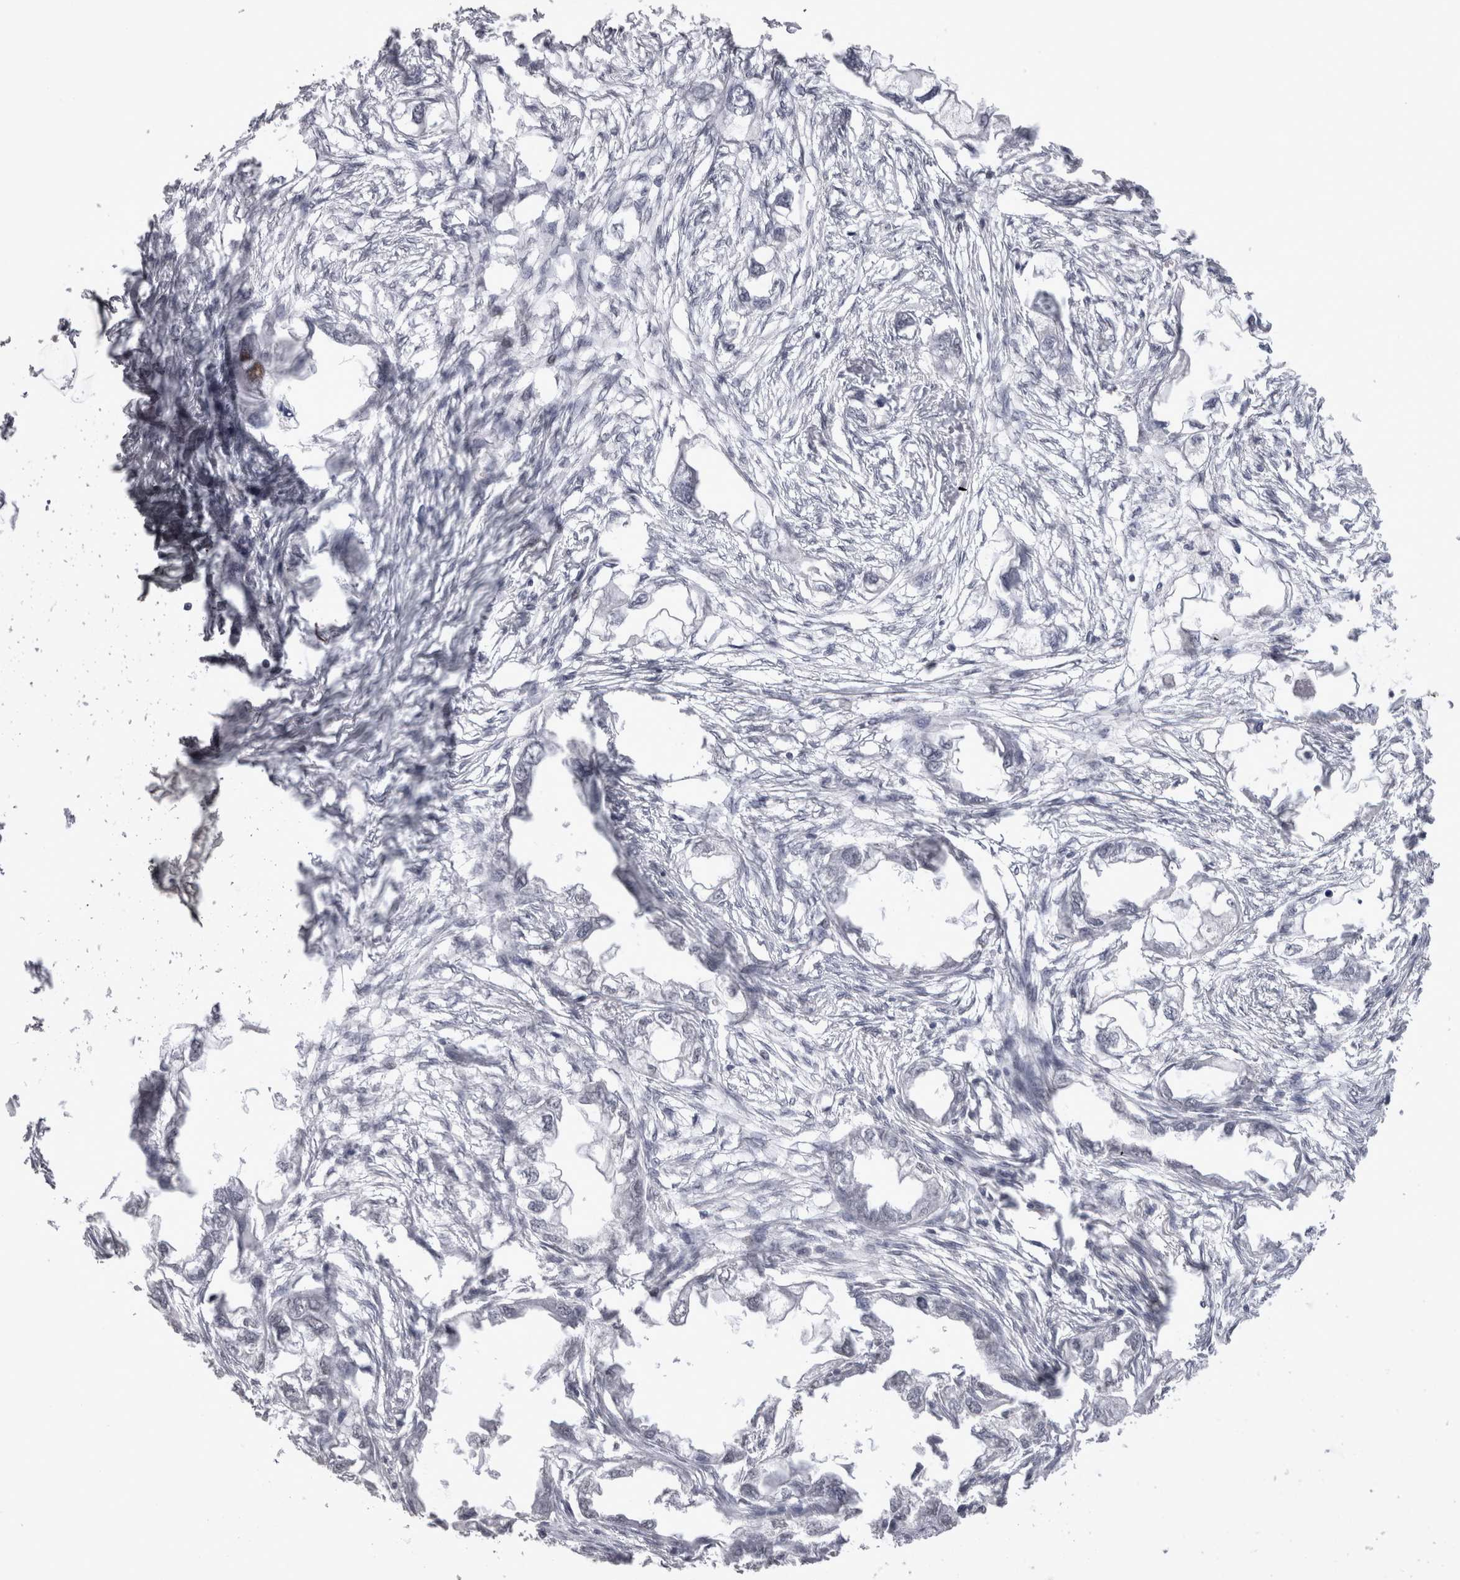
{"staining": {"intensity": "negative", "quantity": "none", "location": "none"}, "tissue": "endometrial cancer", "cell_type": "Tumor cells", "image_type": "cancer", "snomed": [{"axis": "morphology", "description": "Adenocarcinoma, NOS"}, {"axis": "morphology", "description": "Adenocarcinoma, metastatic, NOS"}, {"axis": "topography", "description": "Adipose tissue"}, {"axis": "topography", "description": "Endometrium"}], "caption": "High power microscopy image of an immunohistochemistry (IHC) histopathology image of adenocarcinoma (endometrial), revealing no significant staining in tumor cells. The staining was performed using DAB (3,3'-diaminobenzidine) to visualize the protein expression in brown, while the nuclei were stained in blue with hematoxylin (Magnification: 20x).", "gene": "DDX4", "patient": {"sex": "female", "age": 67}}